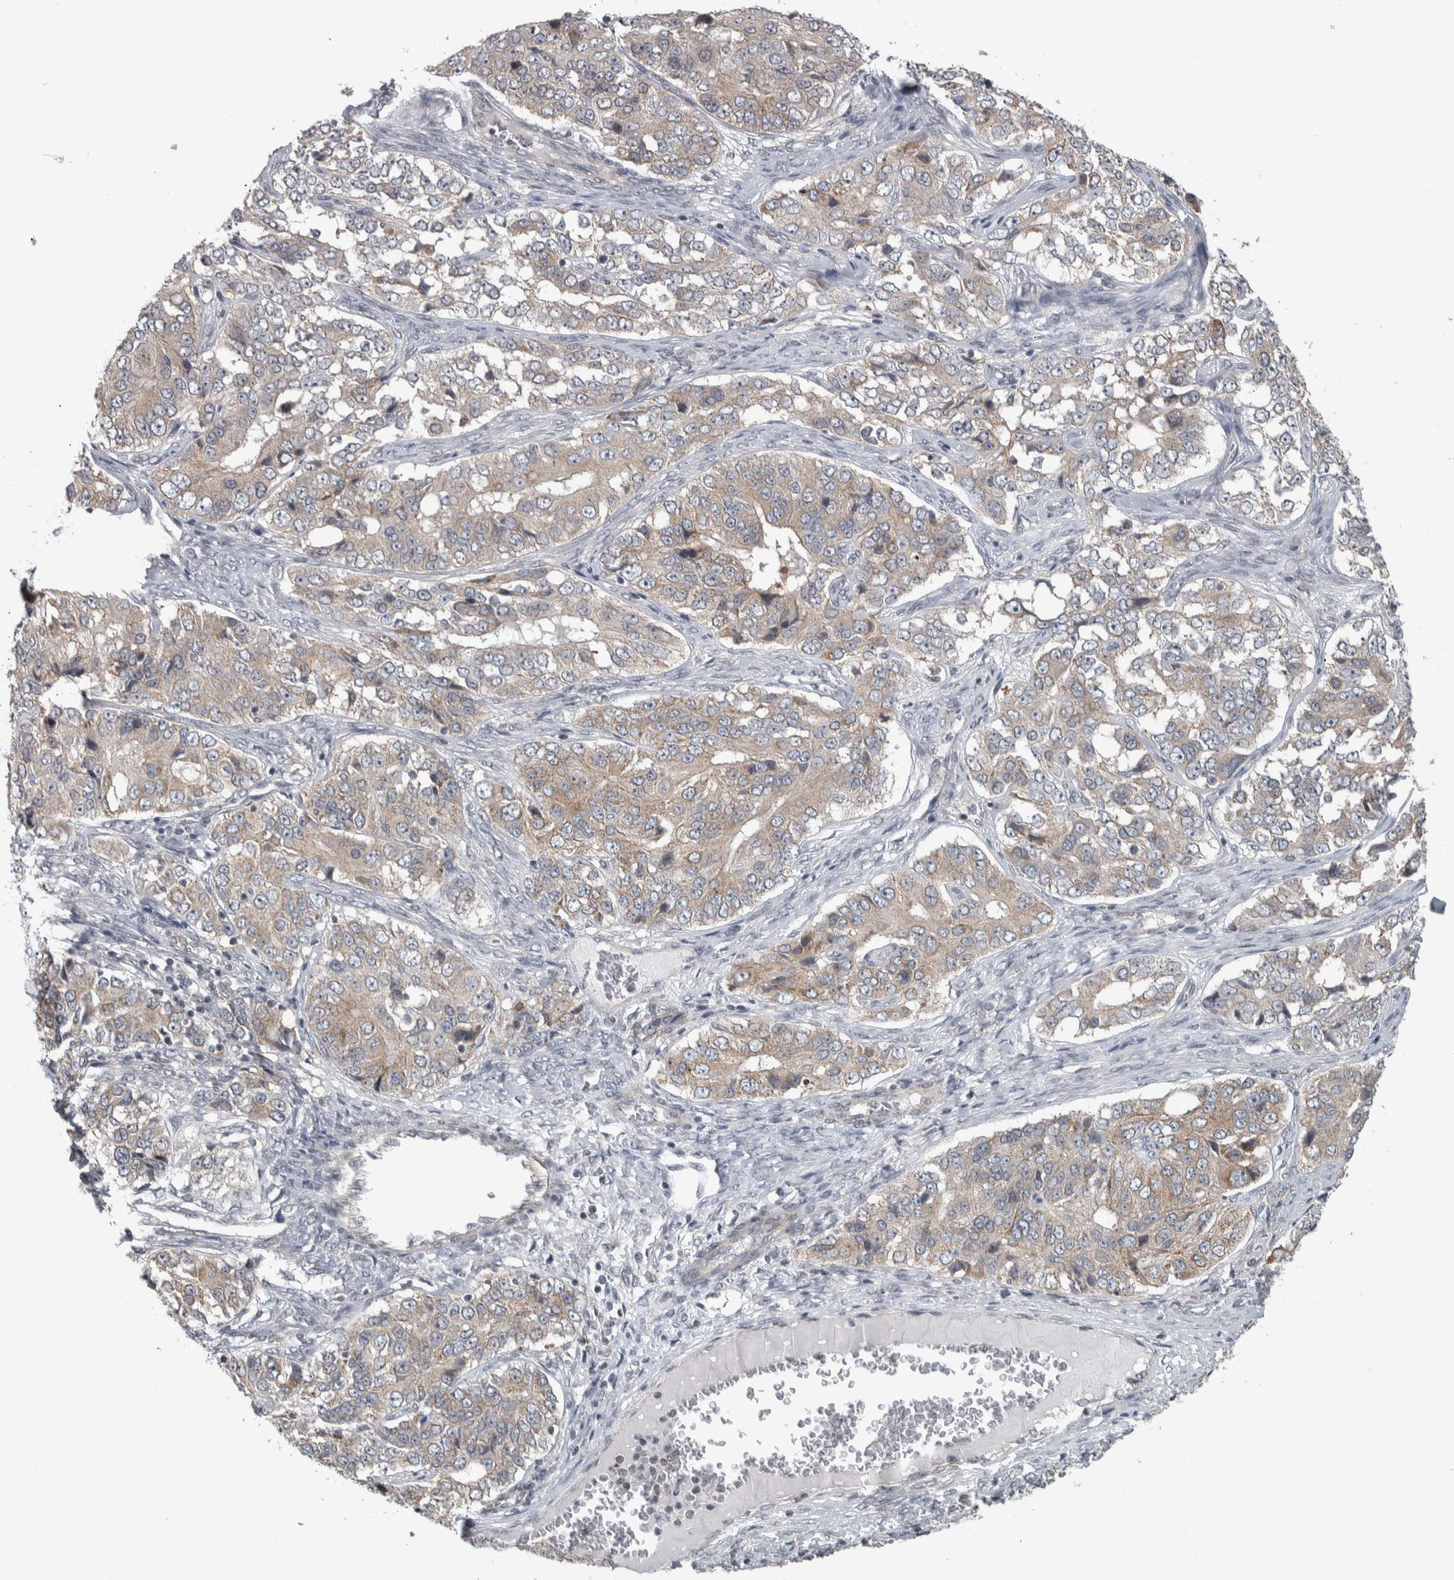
{"staining": {"intensity": "weak", "quantity": ">75%", "location": "cytoplasmic/membranous"}, "tissue": "ovarian cancer", "cell_type": "Tumor cells", "image_type": "cancer", "snomed": [{"axis": "morphology", "description": "Carcinoma, endometroid"}, {"axis": "topography", "description": "Ovary"}], "caption": "Human endometroid carcinoma (ovarian) stained for a protein (brown) demonstrates weak cytoplasmic/membranous positive staining in about >75% of tumor cells.", "gene": "CWC27", "patient": {"sex": "female", "age": 51}}